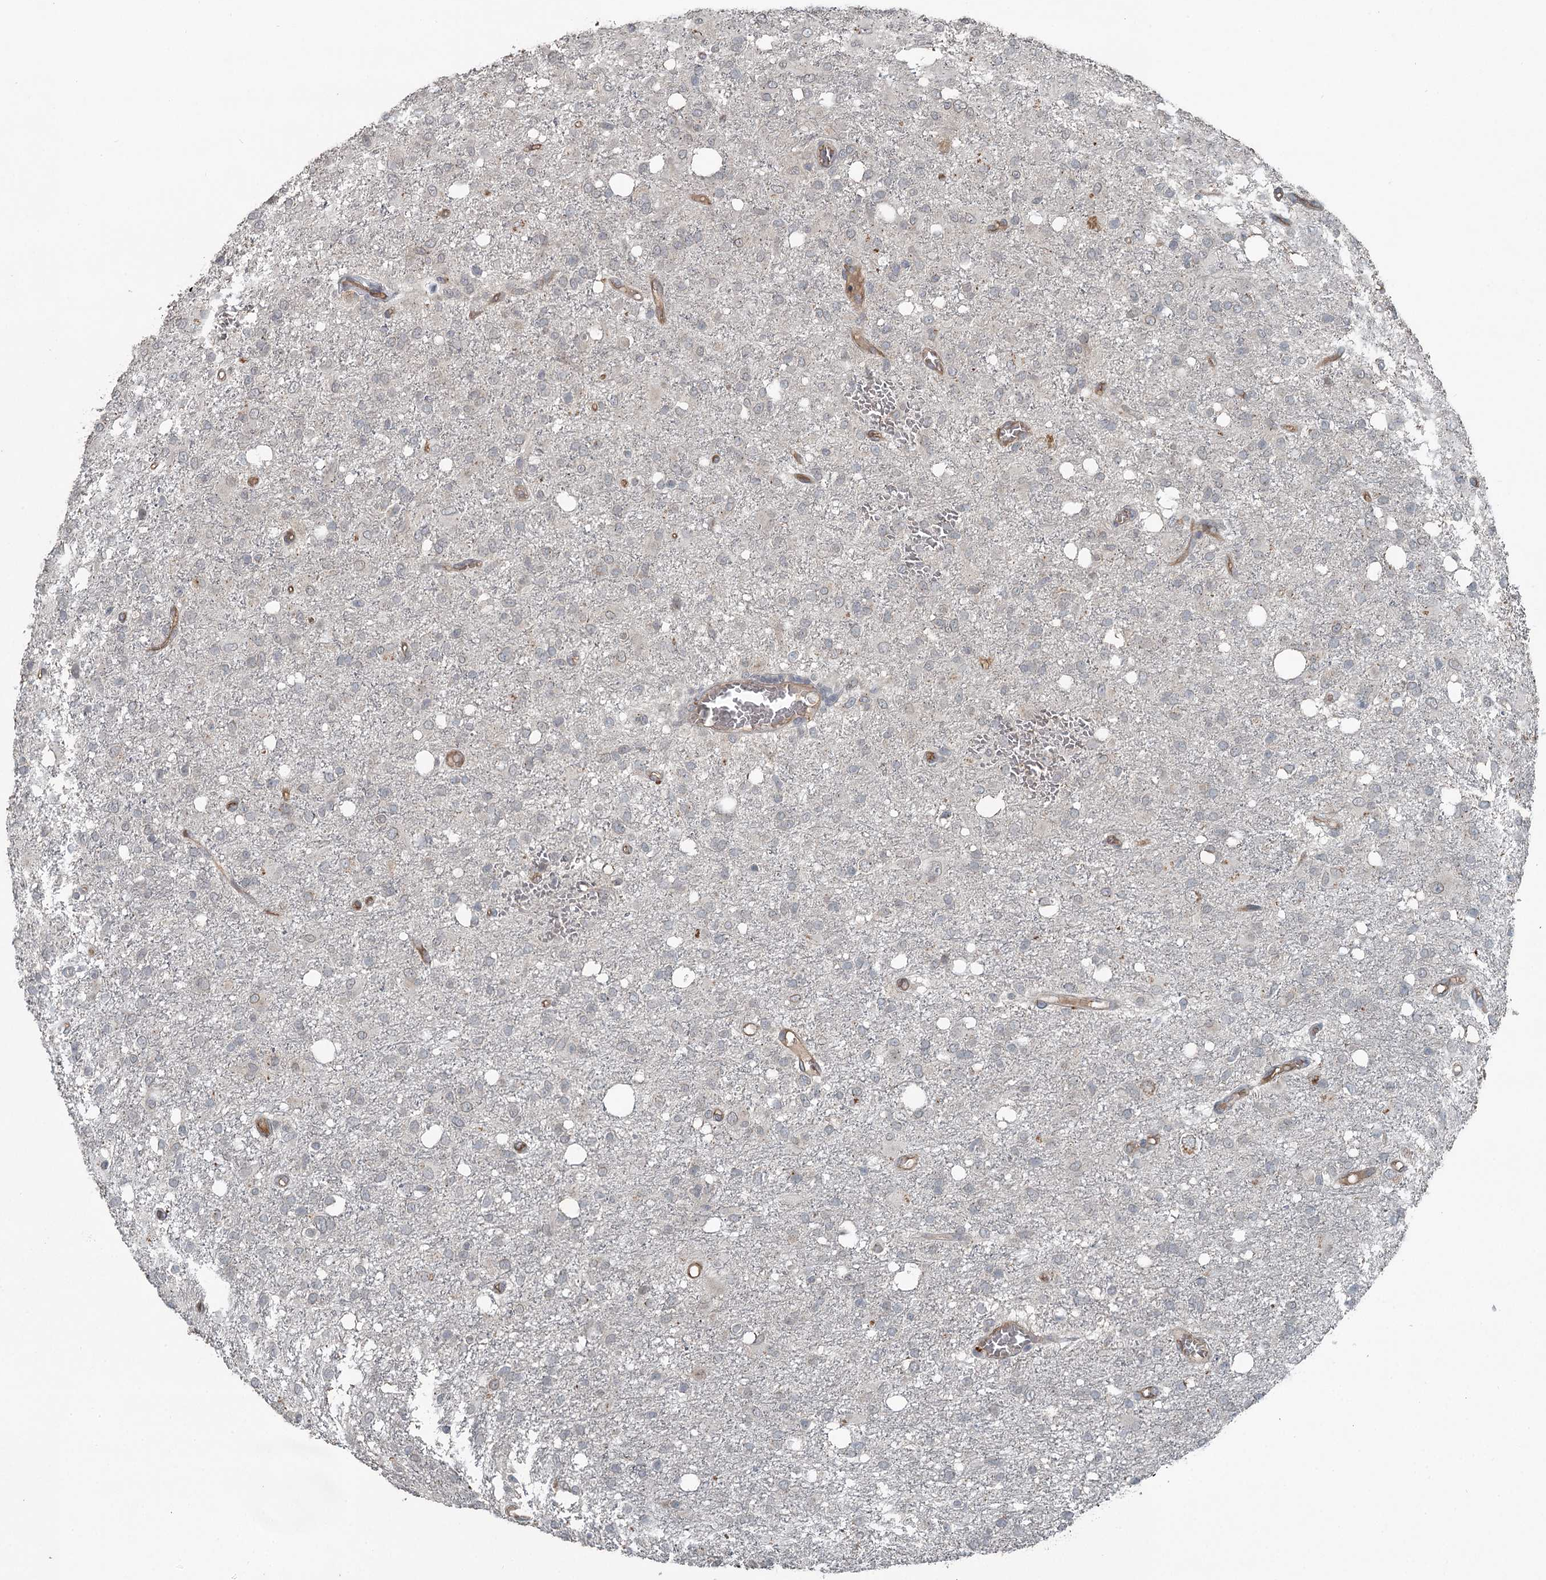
{"staining": {"intensity": "weak", "quantity": "<25%", "location": "cytoplasmic/membranous,nuclear"}, "tissue": "glioma", "cell_type": "Tumor cells", "image_type": "cancer", "snomed": [{"axis": "morphology", "description": "Glioma, malignant, High grade"}, {"axis": "topography", "description": "Brain"}], "caption": "Photomicrograph shows no significant protein expression in tumor cells of malignant glioma (high-grade).", "gene": "SLC39A8", "patient": {"sex": "female", "age": 59}}